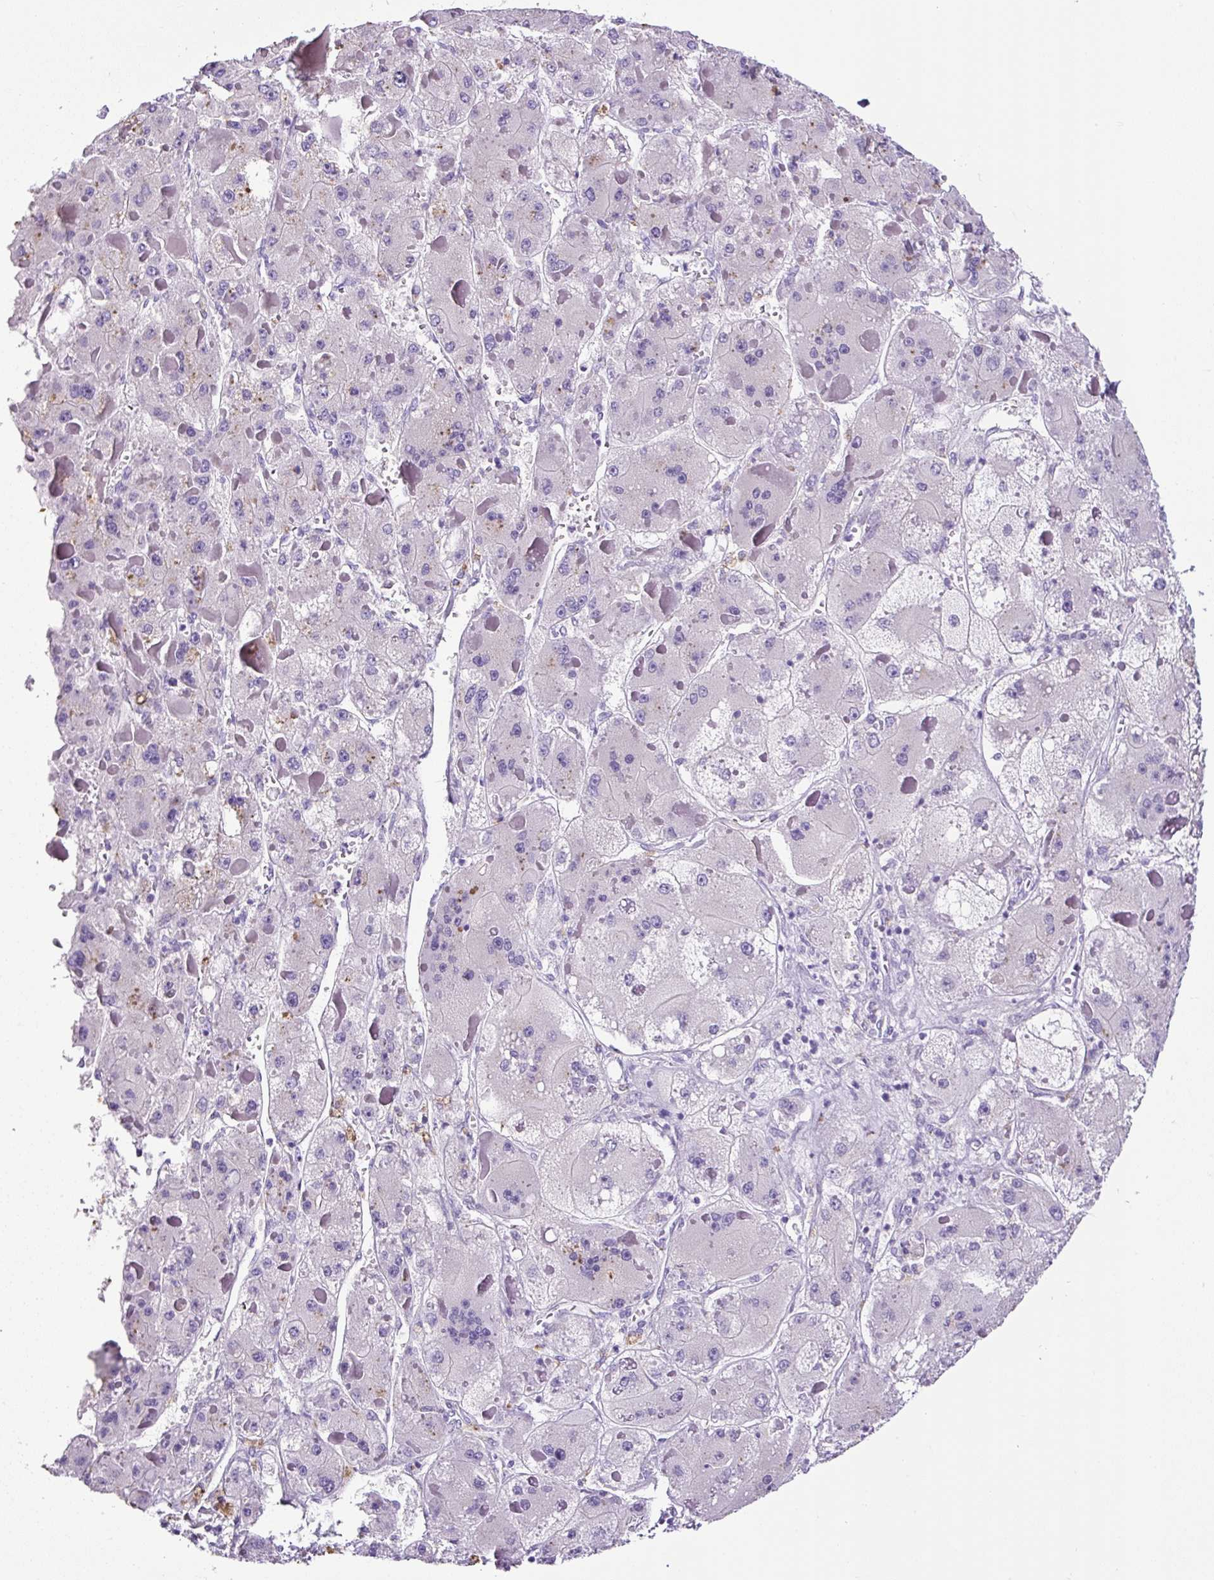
{"staining": {"intensity": "negative", "quantity": "none", "location": "none"}, "tissue": "liver cancer", "cell_type": "Tumor cells", "image_type": "cancer", "snomed": [{"axis": "morphology", "description": "Carcinoma, Hepatocellular, NOS"}, {"axis": "topography", "description": "Liver"}], "caption": "This is an IHC micrograph of human hepatocellular carcinoma (liver). There is no positivity in tumor cells.", "gene": "SP8", "patient": {"sex": "female", "age": 73}}